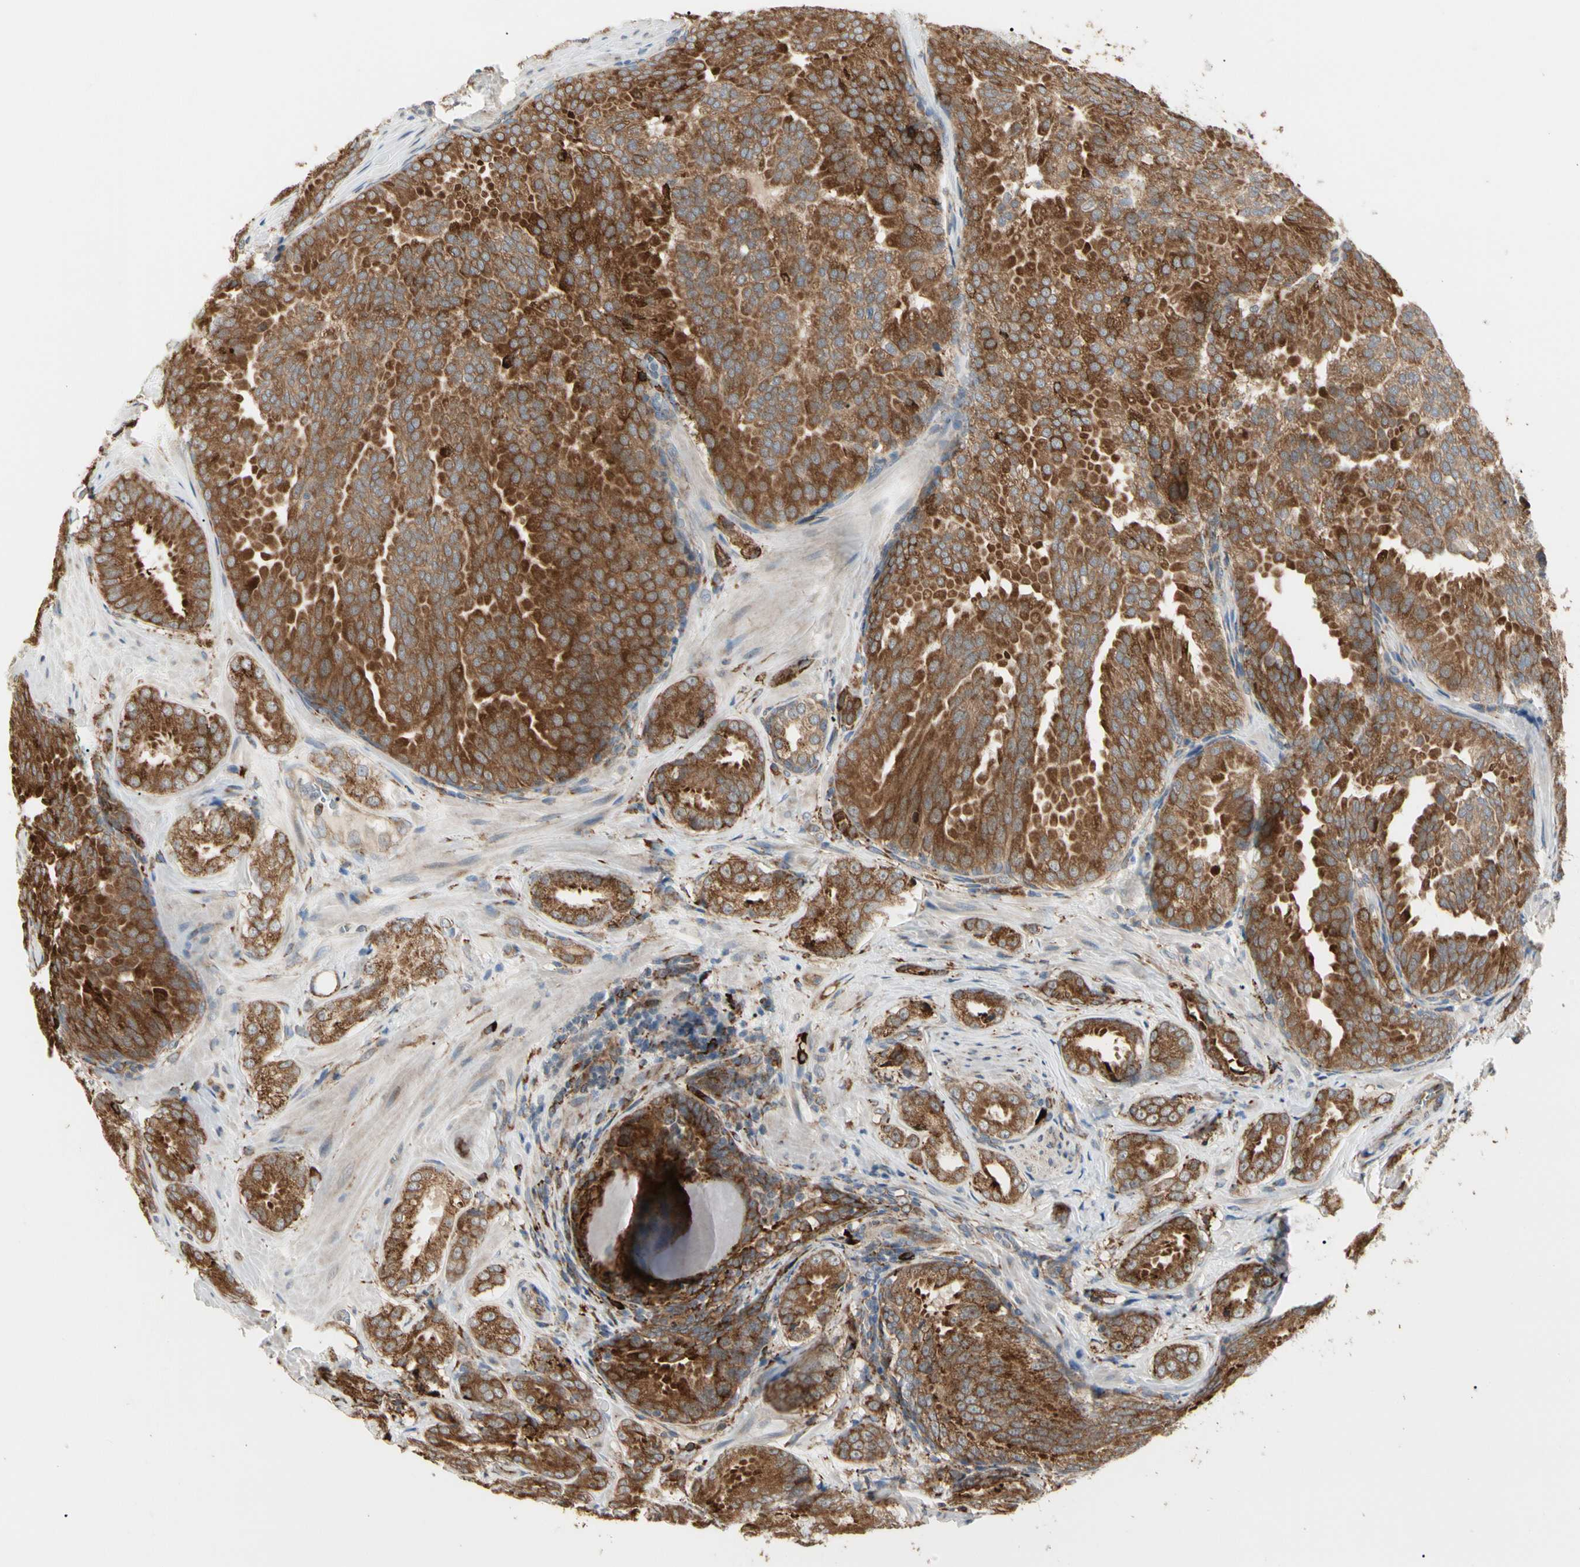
{"staining": {"intensity": "strong", "quantity": ">75%", "location": "cytoplasmic/membranous"}, "tissue": "prostate cancer", "cell_type": "Tumor cells", "image_type": "cancer", "snomed": [{"axis": "morphology", "description": "Adenocarcinoma, High grade"}, {"axis": "topography", "description": "Prostate"}], "caption": "There is high levels of strong cytoplasmic/membranous positivity in tumor cells of prostate adenocarcinoma (high-grade), as demonstrated by immunohistochemical staining (brown color).", "gene": "HSP90B1", "patient": {"sex": "male", "age": 64}}